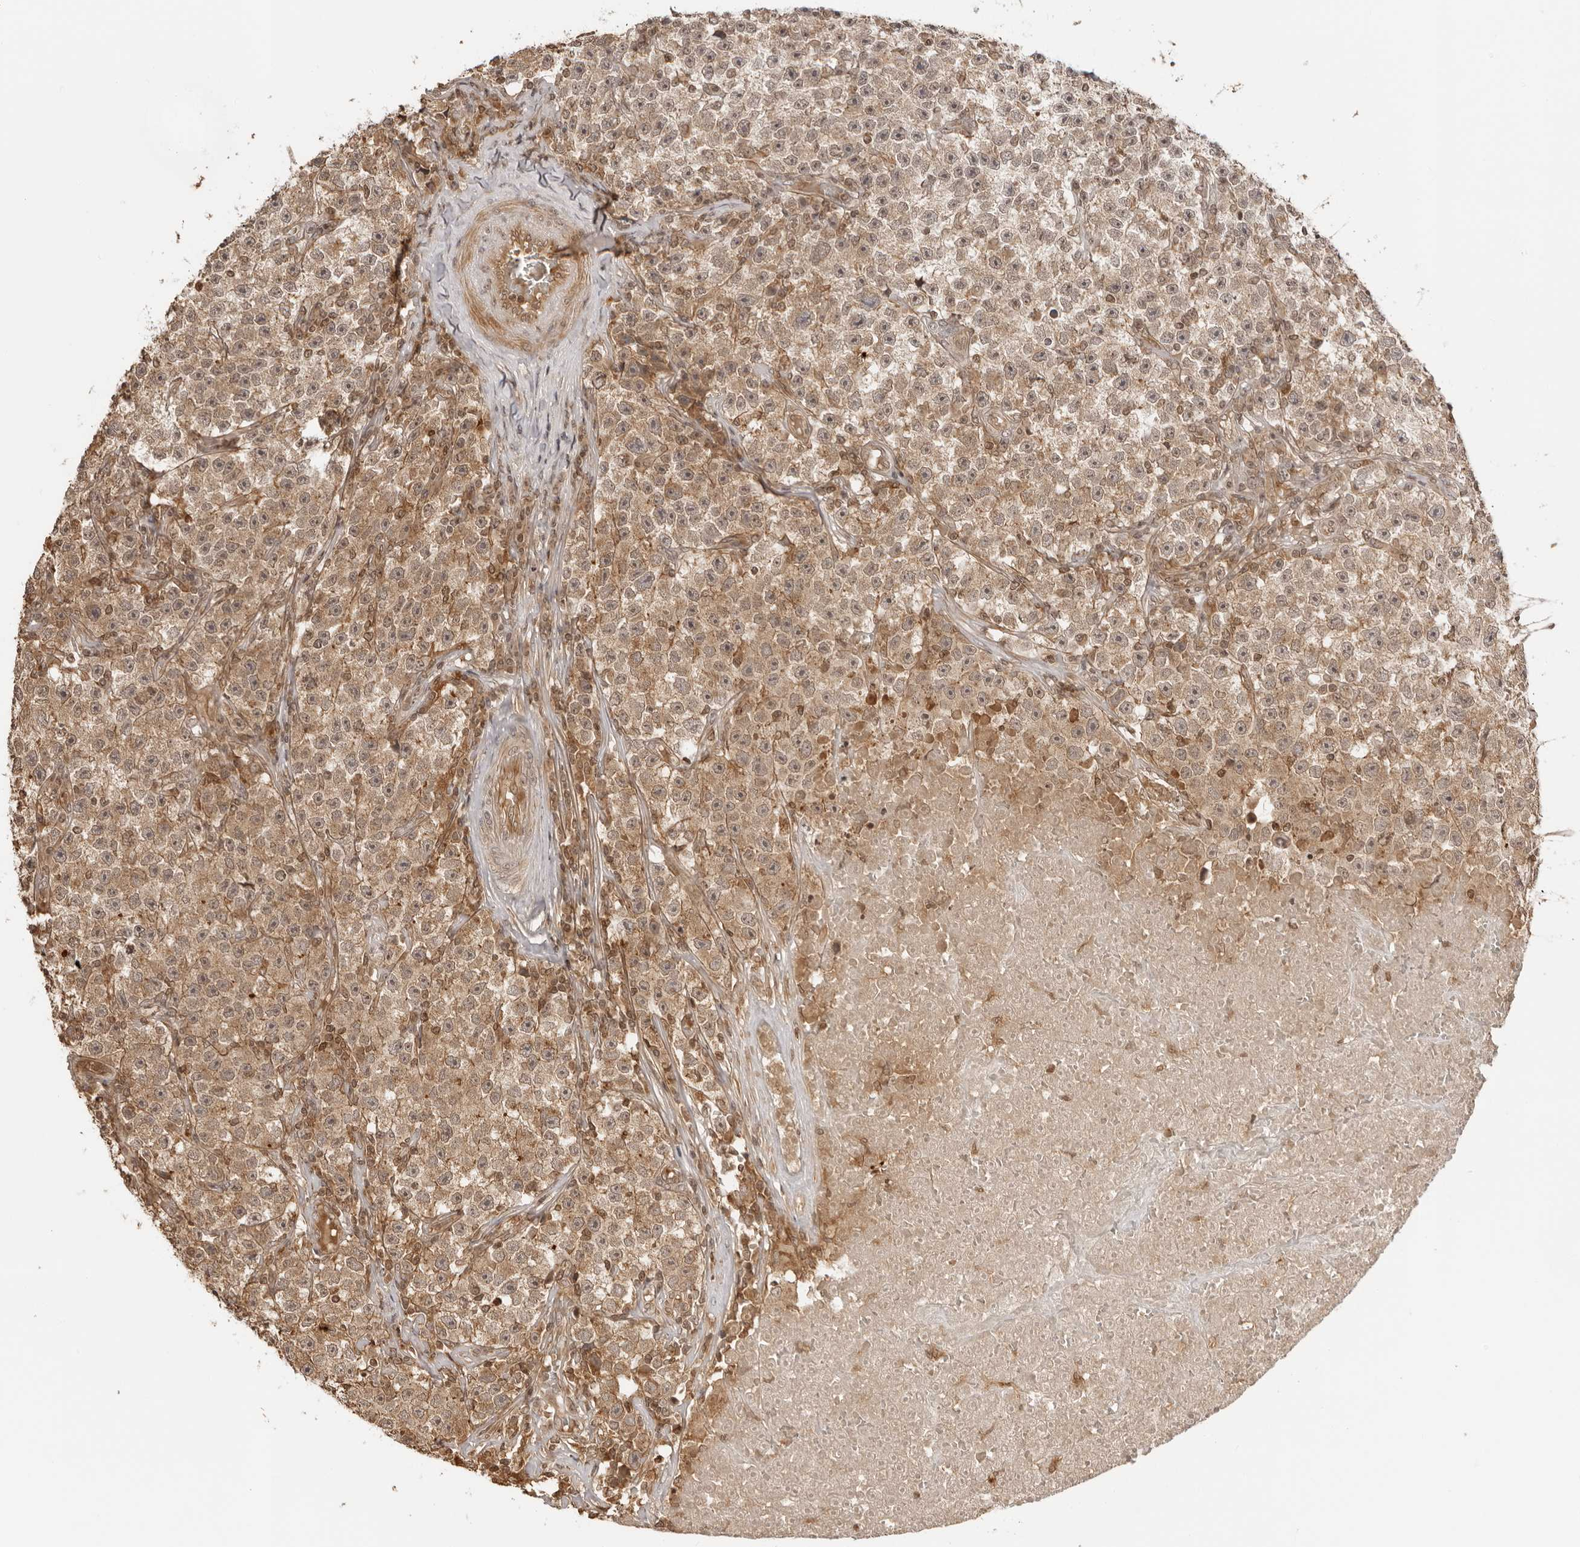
{"staining": {"intensity": "moderate", "quantity": ">75%", "location": "cytoplasmic/membranous,nuclear"}, "tissue": "testis cancer", "cell_type": "Tumor cells", "image_type": "cancer", "snomed": [{"axis": "morphology", "description": "Seminoma, NOS"}, {"axis": "topography", "description": "Testis"}], "caption": "An immunohistochemistry (IHC) photomicrograph of neoplastic tissue is shown. Protein staining in brown shows moderate cytoplasmic/membranous and nuclear positivity in testis cancer (seminoma) within tumor cells. (DAB IHC, brown staining for protein, blue staining for nuclei).", "gene": "IKBKE", "patient": {"sex": "male", "age": 22}}